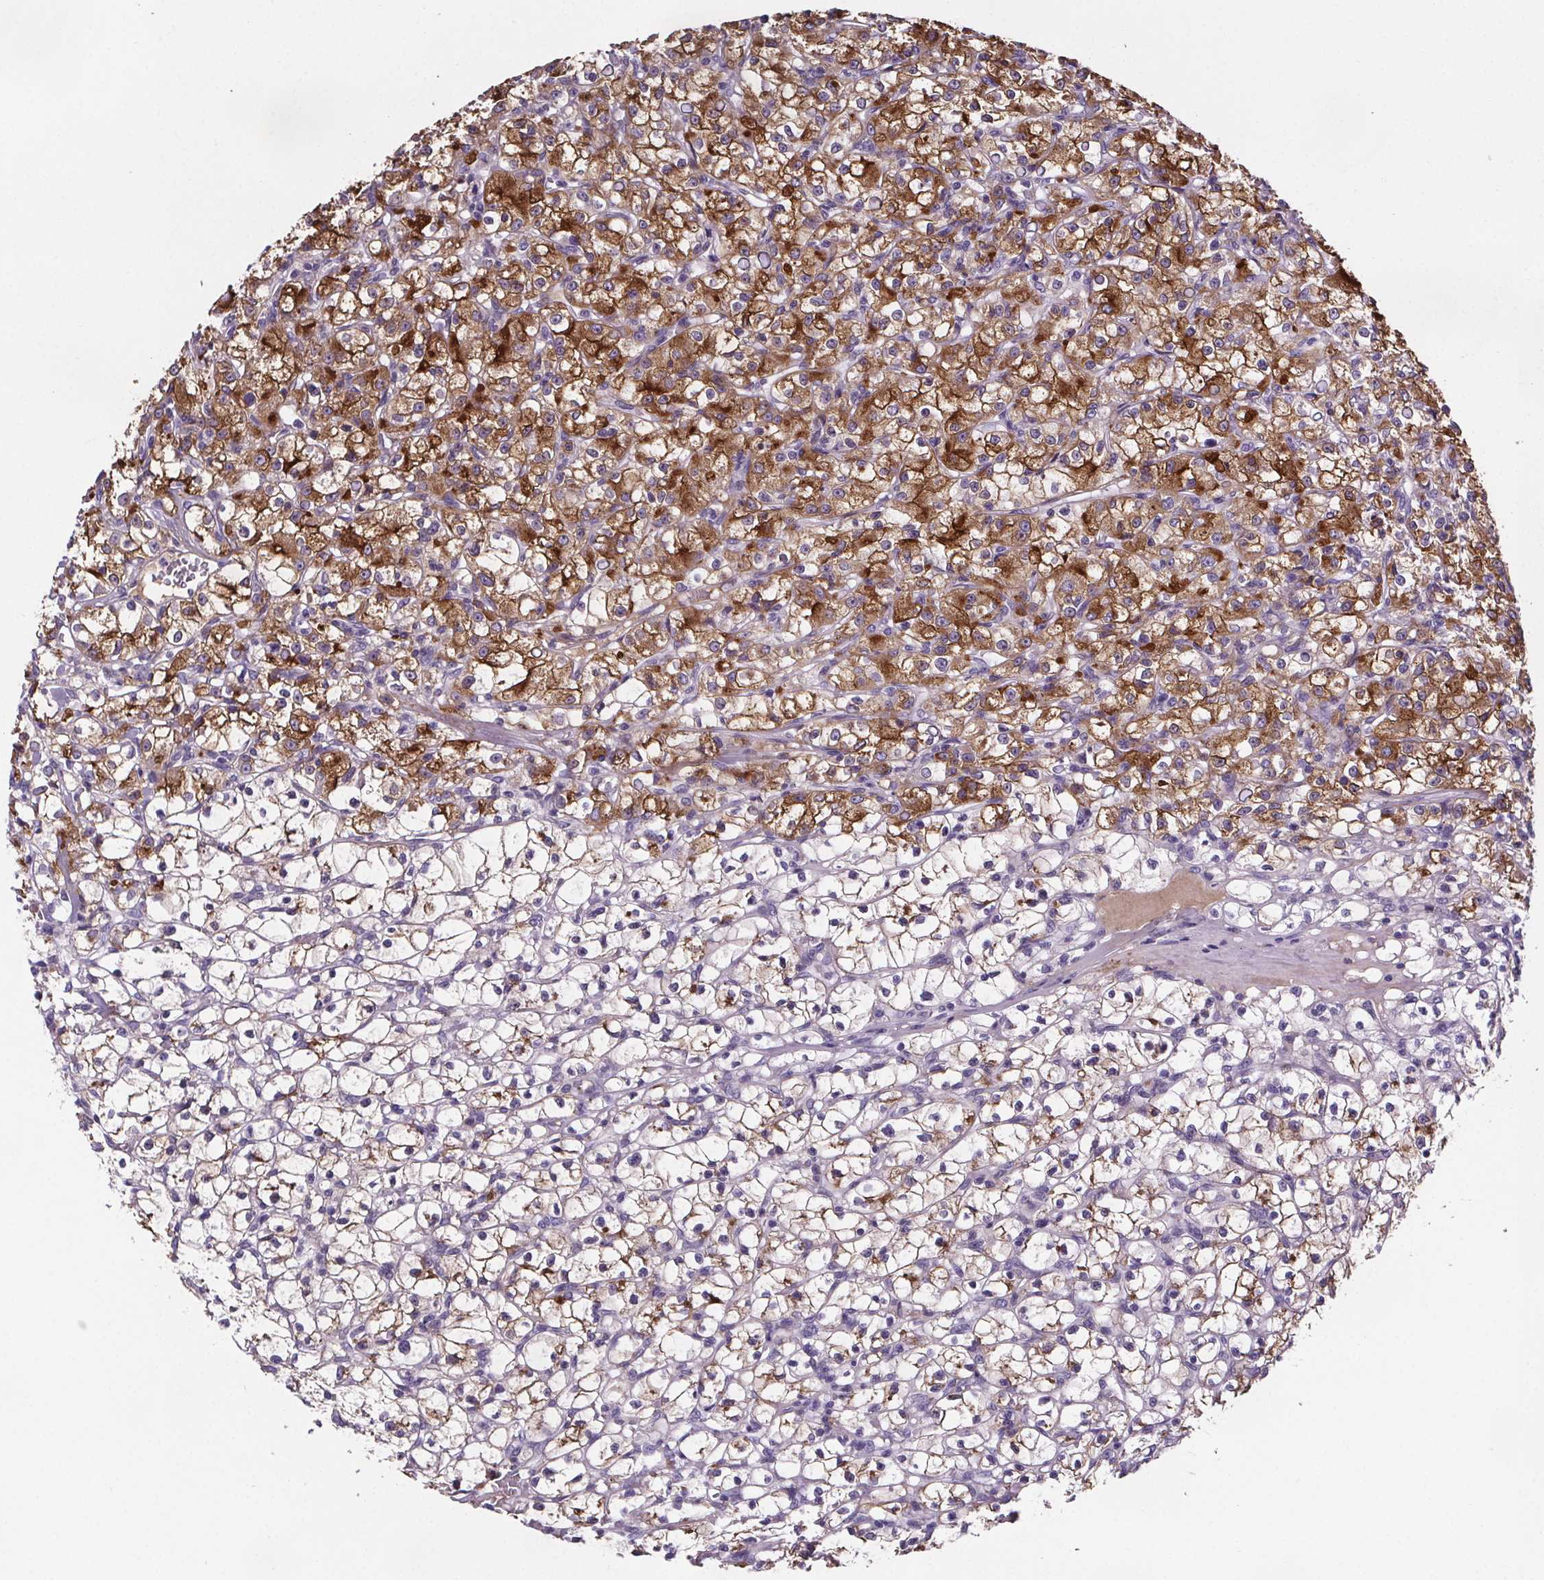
{"staining": {"intensity": "moderate", "quantity": "25%-75%", "location": "cytoplasmic/membranous"}, "tissue": "renal cancer", "cell_type": "Tumor cells", "image_type": "cancer", "snomed": [{"axis": "morphology", "description": "Adenocarcinoma, NOS"}, {"axis": "topography", "description": "Kidney"}], "caption": "A high-resolution histopathology image shows immunohistochemistry (IHC) staining of renal cancer, which exhibits moderate cytoplasmic/membranous staining in about 25%-75% of tumor cells. (DAB (3,3'-diaminobenzidine) = brown stain, brightfield microscopy at high magnification).", "gene": "CUBN", "patient": {"sex": "female", "age": 59}}